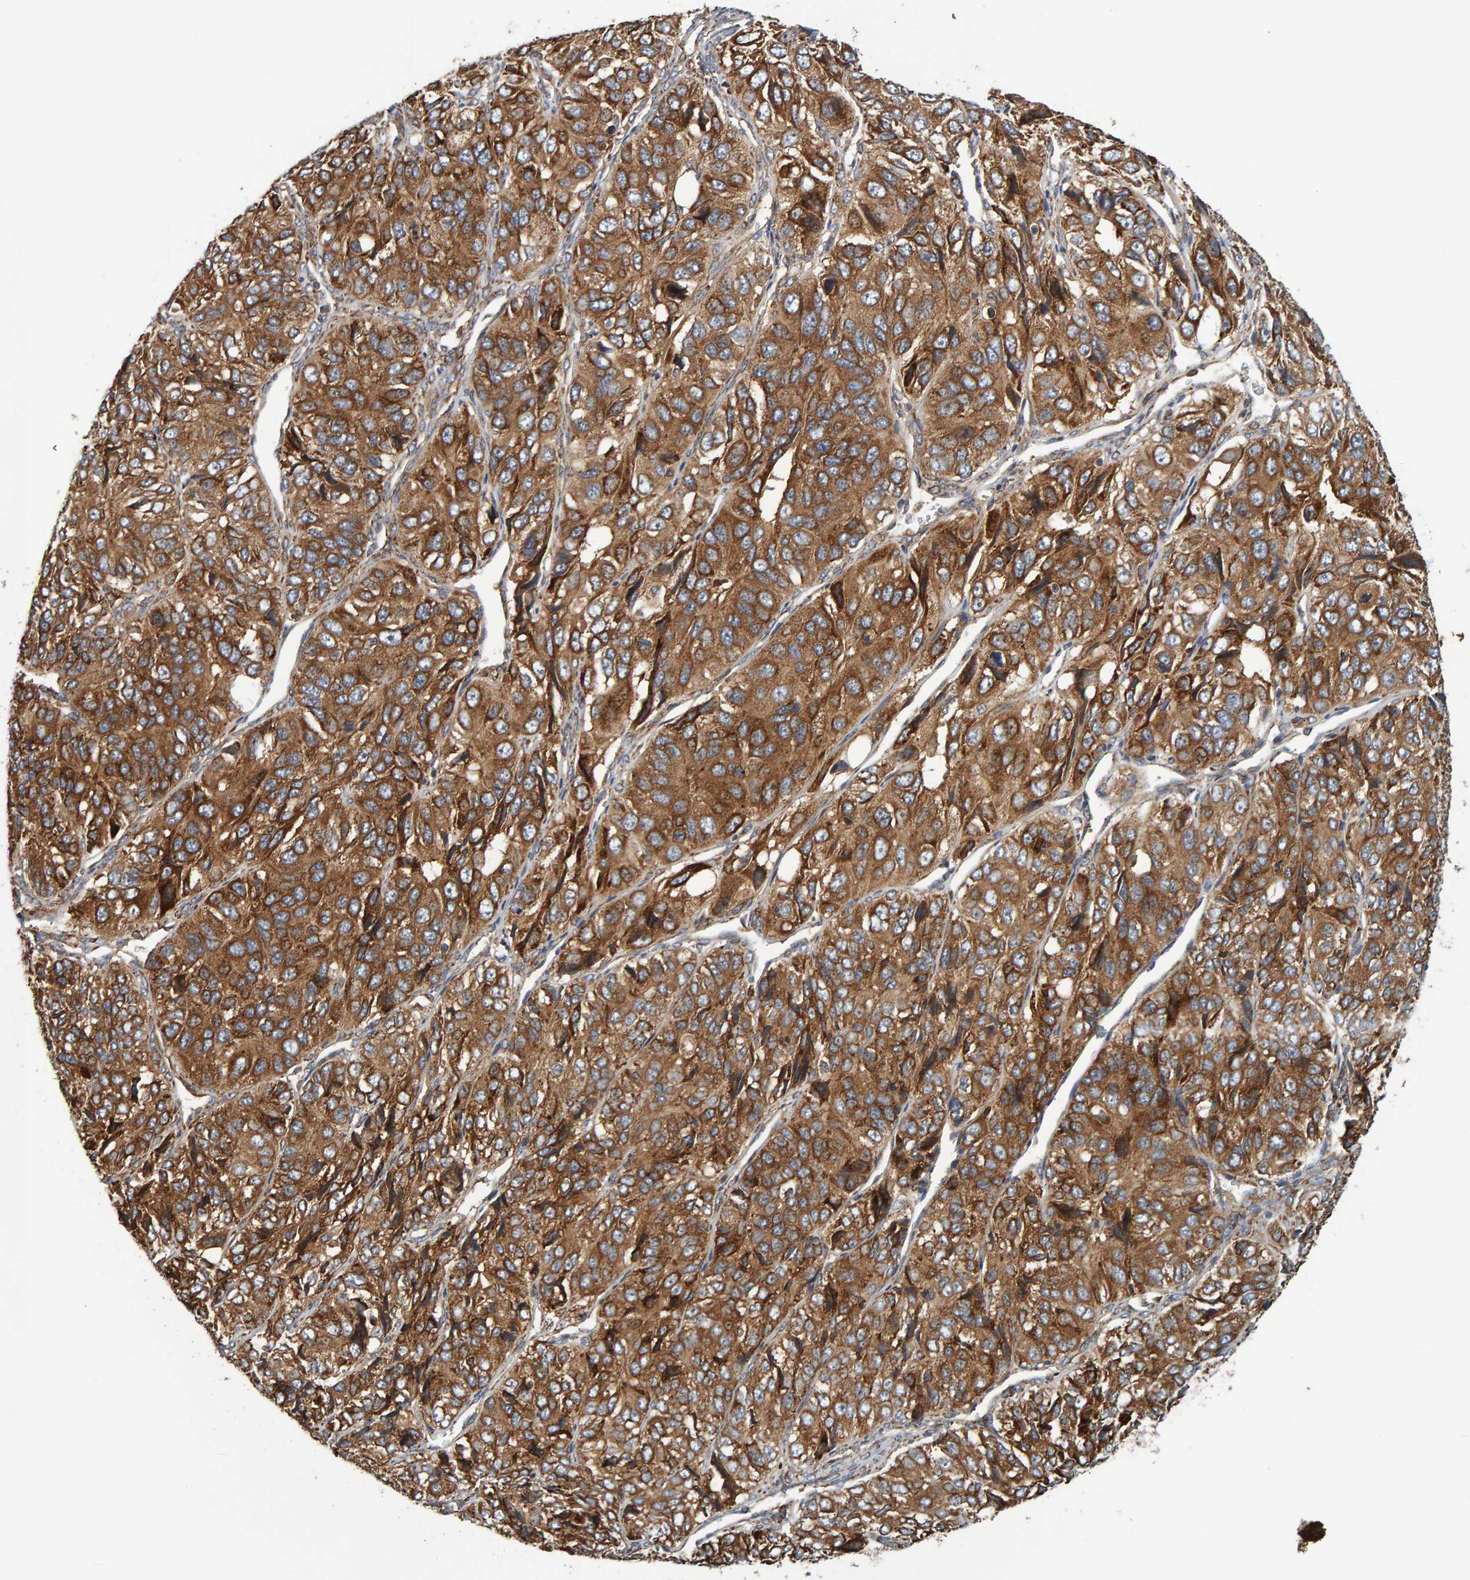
{"staining": {"intensity": "strong", "quantity": ">75%", "location": "cytoplasmic/membranous"}, "tissue": "ovarian cancer", "cell_type": "Tumor cells", "image_type": "cancer", "snomed": [{"axis": "morphology", "description": "Carcinoma, endometroid"}, {"axis": "topography", "description": "Ovary"}], "caption": "Endometroid carcinoma (ovarian) stained with a brown dye shows strong cytoplasmic/membranous positive expression in about >75% of tumor cells.", "gene": "BAIAP2", "patient": {"sex": "female", "age": 51}}